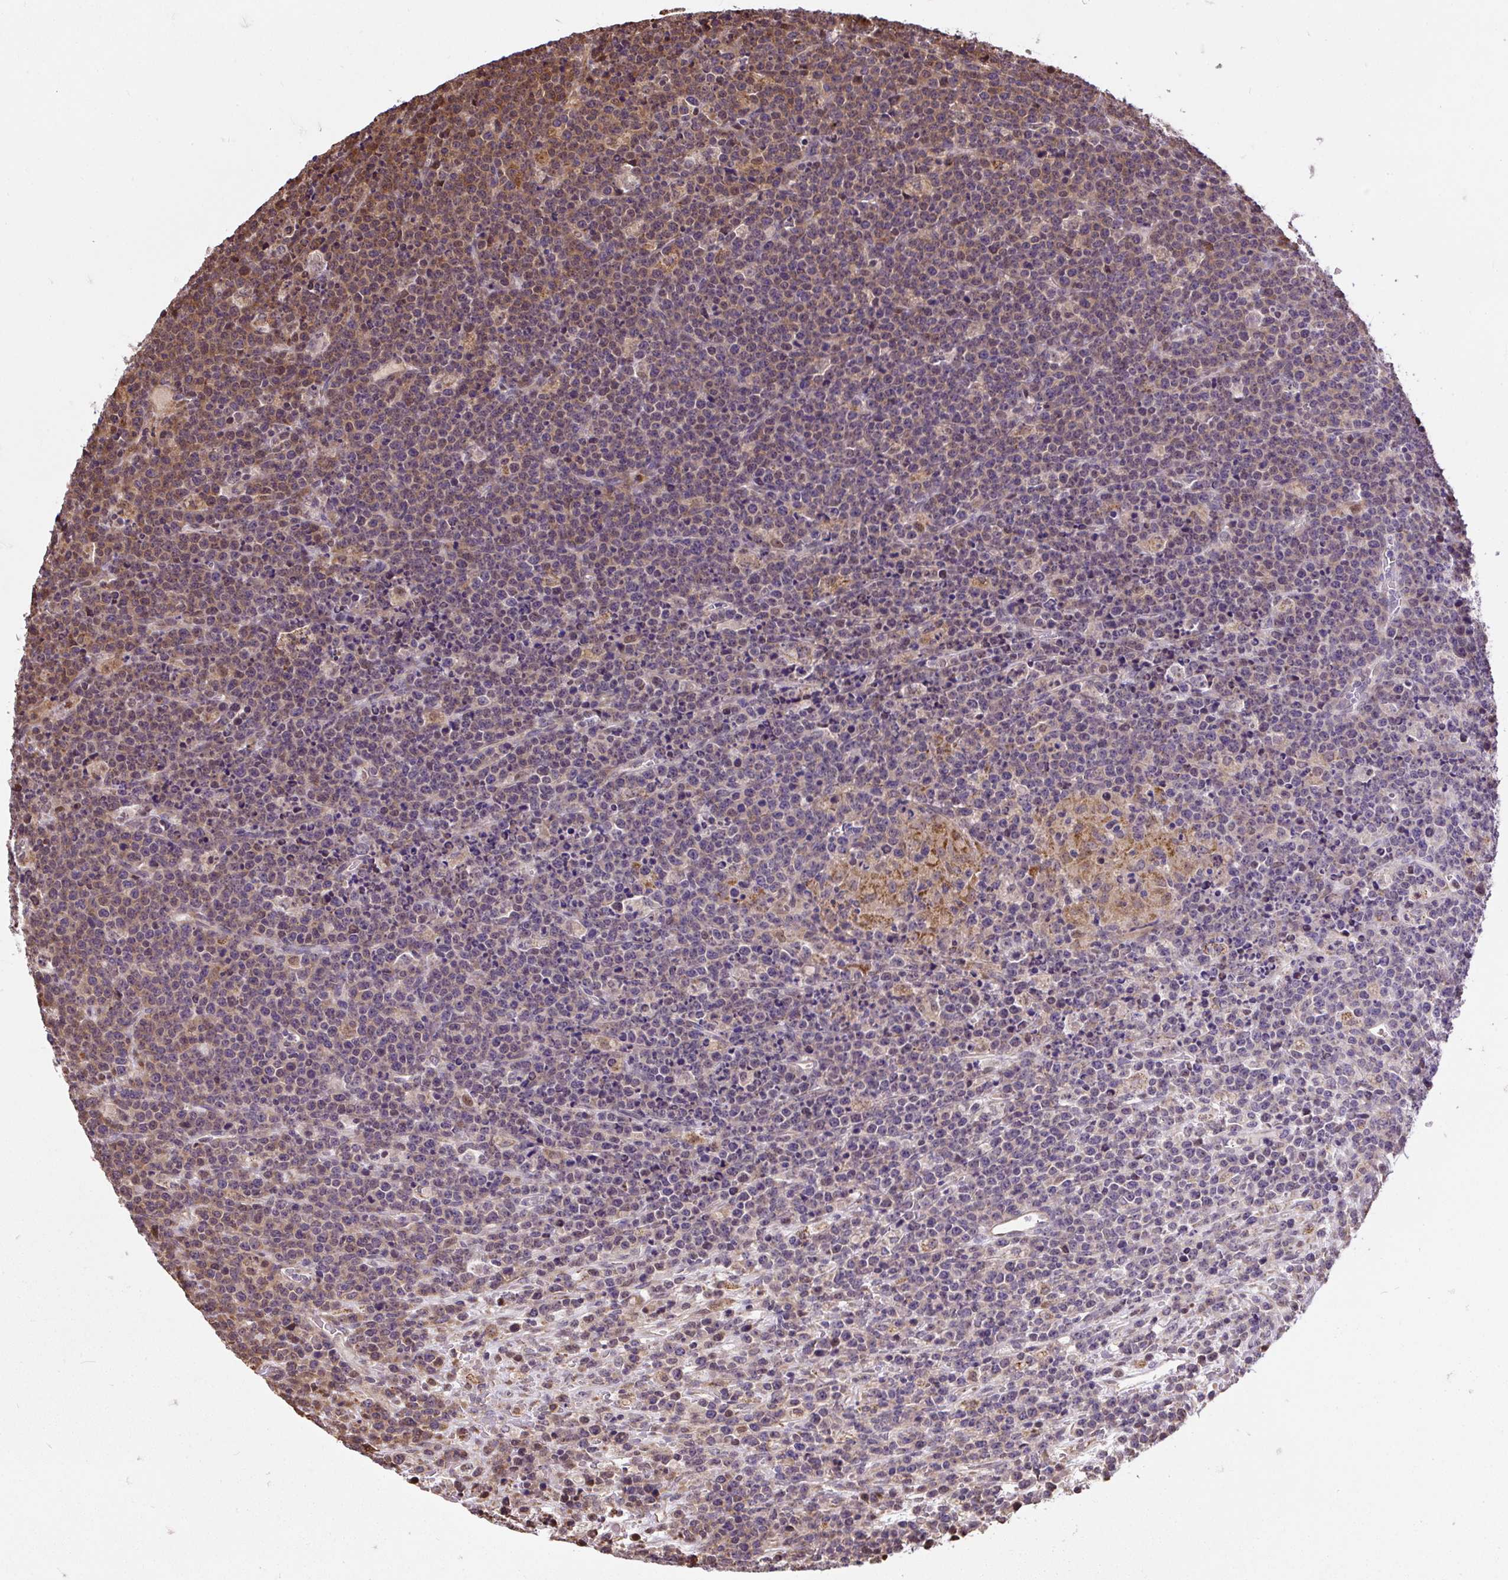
{"staining": {"intensity": "weak", "quantity": "25%-75%", "location": "cytoplasmic/membranous"}, "tissue": "lymphoma", "cell_type": "Tumor cells", "image_type": "cancer", "snomed": [{"axis": "morphology", "description": "Malignant lymphoma, non-Hodgkin's type, High grade"}, {"axis": "topography", "description": "Ovary"}], "caption": "Brown immunohistochemical staining in human high-grade malignant lymphoma, non-Hodgkin's type demonstrates weak cytoplasmic/membranous expression in approximately 25%-75% of tumor cells. (brown staining indicates protein expression, while blue staining denotes nuclei).", "gene": "PUS7L", "patient": {"sex": "female", "age": 56}}